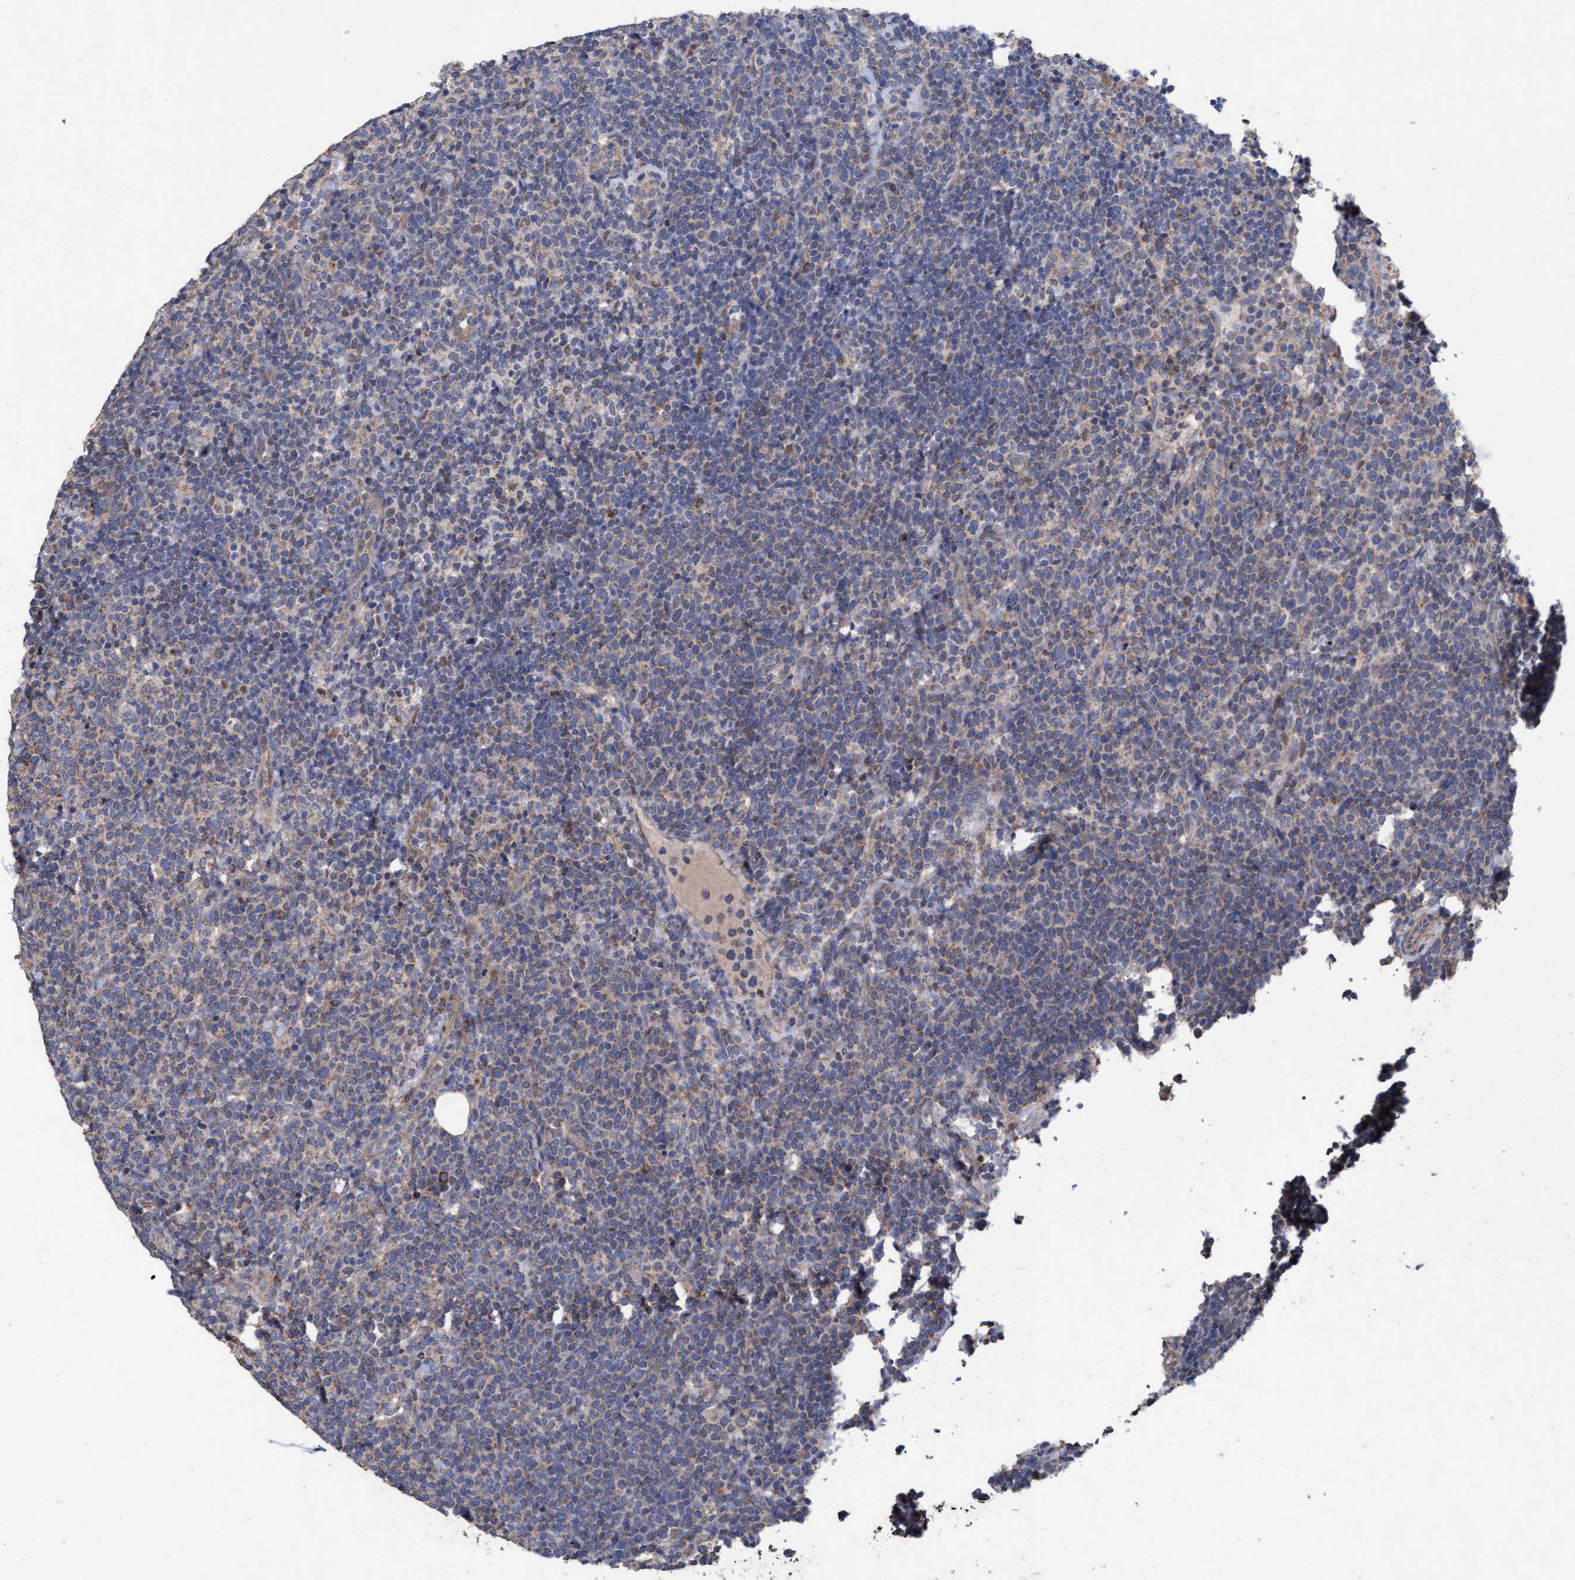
{"staining": {"intensity": "weak", "quantity": "<25%", "location": "cytoplasmic/membranous"}, "tissue": "lymphoma", "cell_type": "Tumor cells", "image_type": "cancer", "snomed": [{"axis": "morphology", "description": "Malignant lymphoma, non-Hodgkin's type, High grade"}, {"axis": "topography", "description": "Lymph node"}], "caption": "High power microscopy micrograph of an immunohistochemistry photomicrograph of lymphoma, revealing no significant staining in tumor cells.", "gene": "MRPL38", "patient": {"sex": "male", "age": 61}}